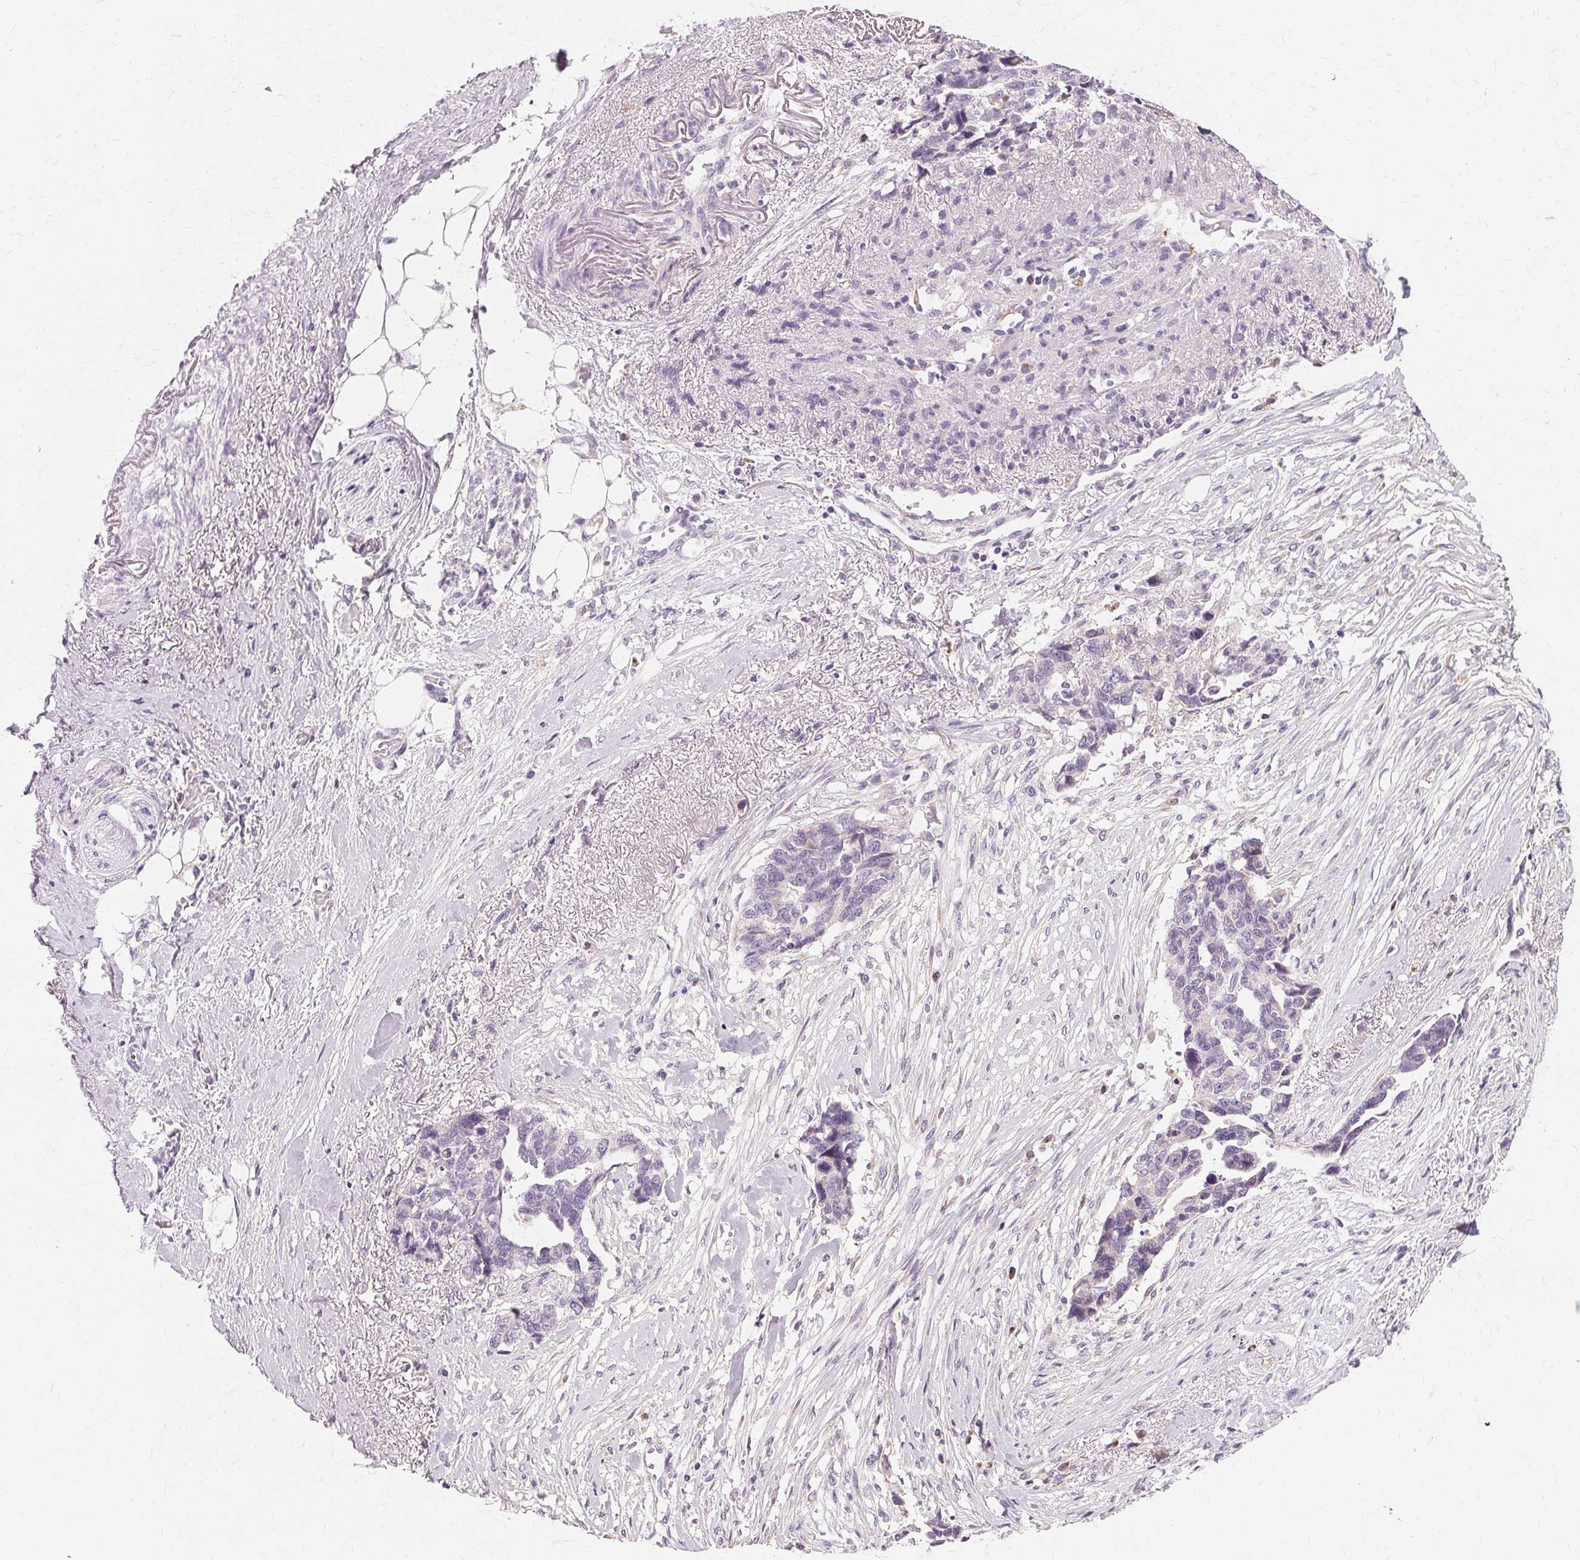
{"staining": {"intensity": "negative", "quantity": "none", "location": "none"}, "tissue": "ovarian cancer", "cell_type": "Tumor cells", "image_type": "cancer", "snomed": [{"axis": "morphology", "description": "Cystadenocarcinoma, serous, NOS"}, {"axis": "topography", "description": "Ovary"}], "caption": "Immunohistochemical staining of human ovarian cancer (serous cystadenocarcinoma) exhibits no significant staining in tumor cells. Brightfield microscopy of immunohistochemistry (IHC) stained with DAB (brown) and hematoxylin (blue), captured at high magnification.", "gene": "FCRL3", "patient": {"sex": "female", "age": 69}}